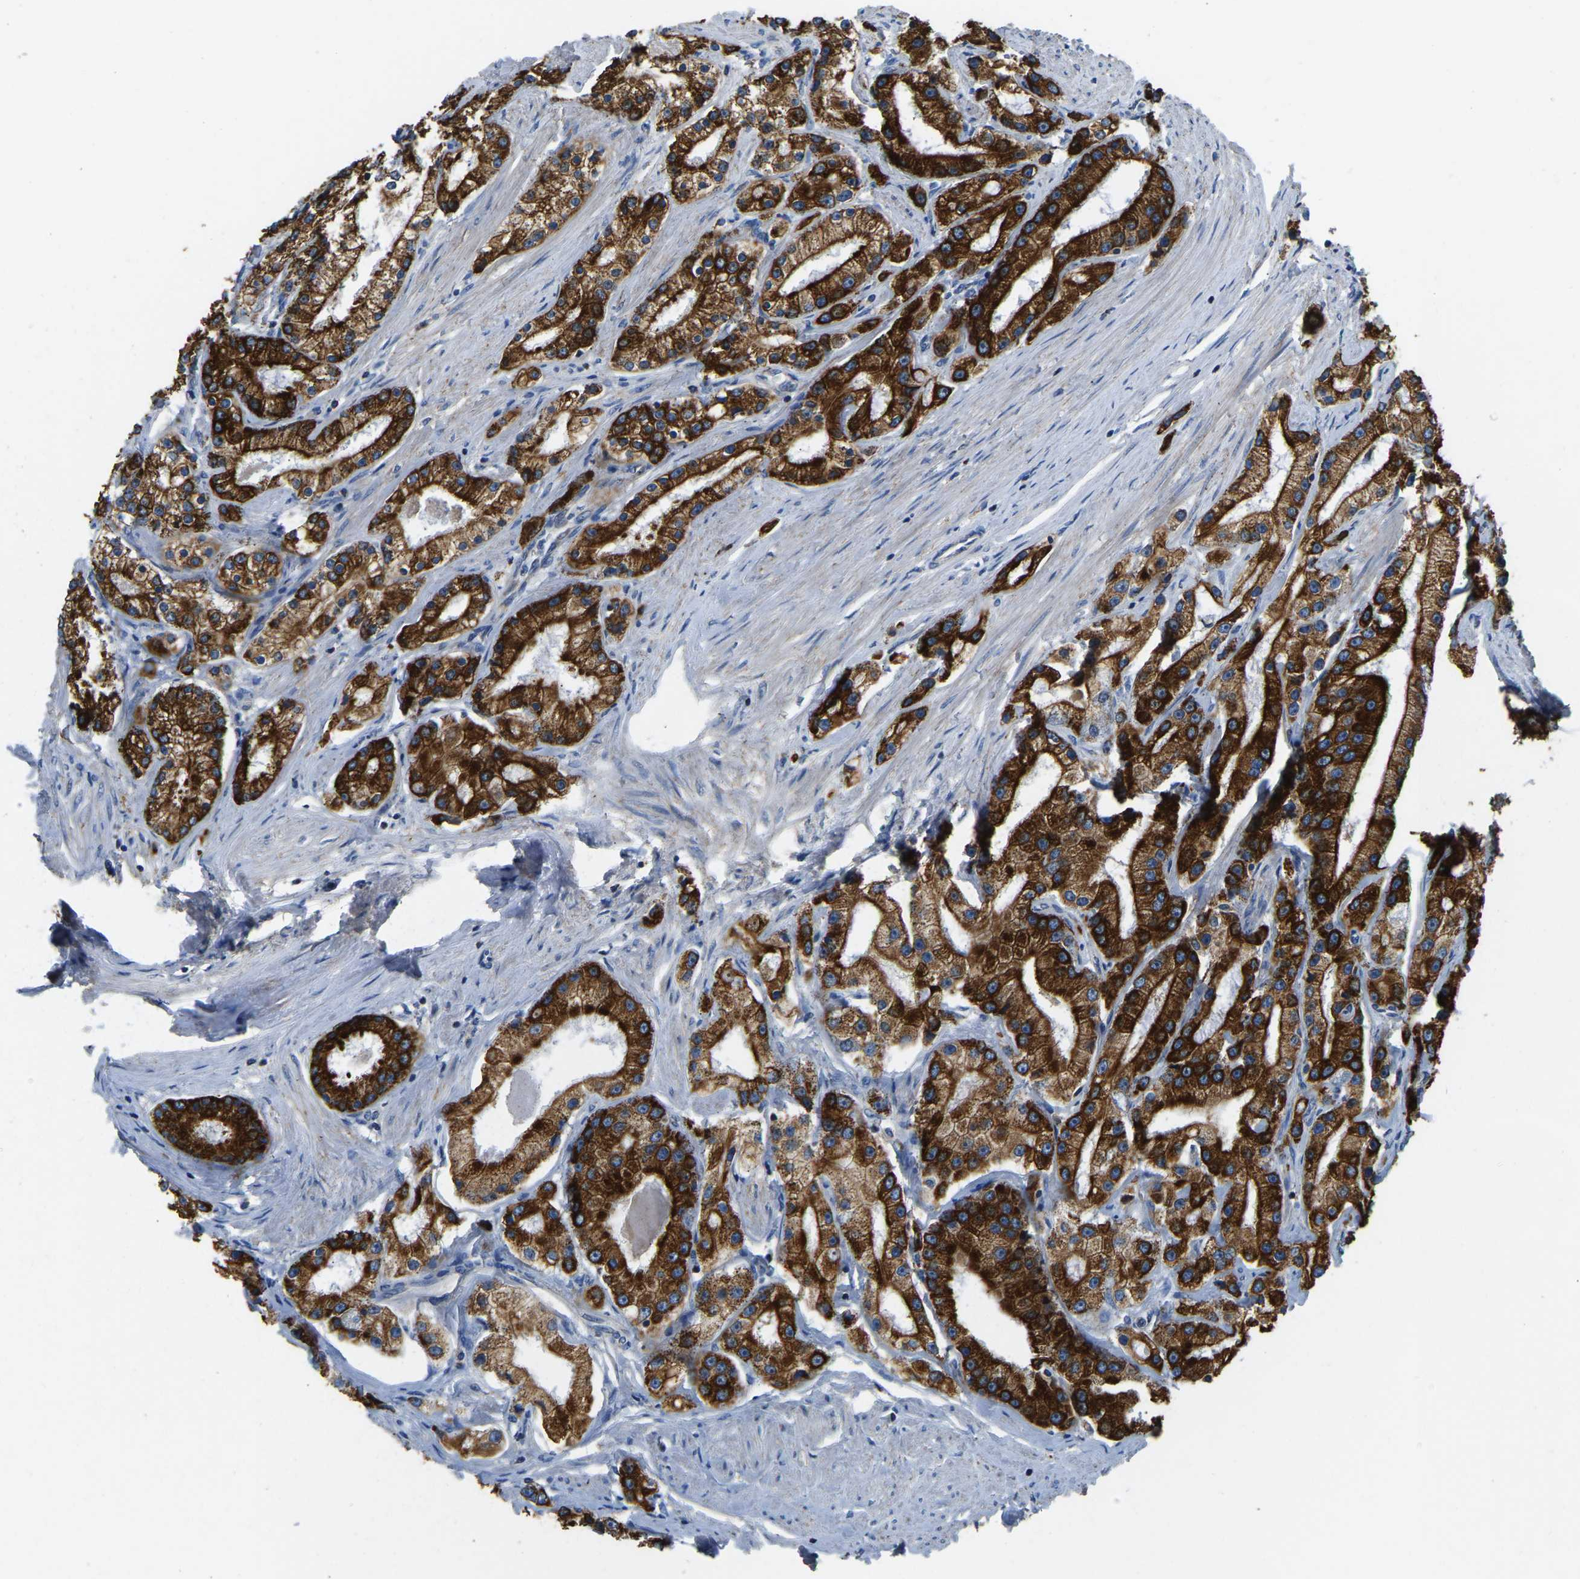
{"staining": {"intensity": "strong", "quantity": ">75%", "location": "cytoplasmic/membranous"}, "tissue": "prostate cancer", "cell_type": "Tumor cells", "image_type": "cancer", "snomed": [{"axis": "morphology", "description": "Adenocarcinoma, Low grade"}, {"axis": "topography", "description": "Prostate"}], "caption": "Approximately >75% of tumor cells in low-grade adenocarcinoma (prostate) demonstrate strong cytoplasmic/membranous protein positivity as visualized by brown immunohistochemical staining.", "gene": "ZNF200", "patient": {"sex": "male", "age": 63}}